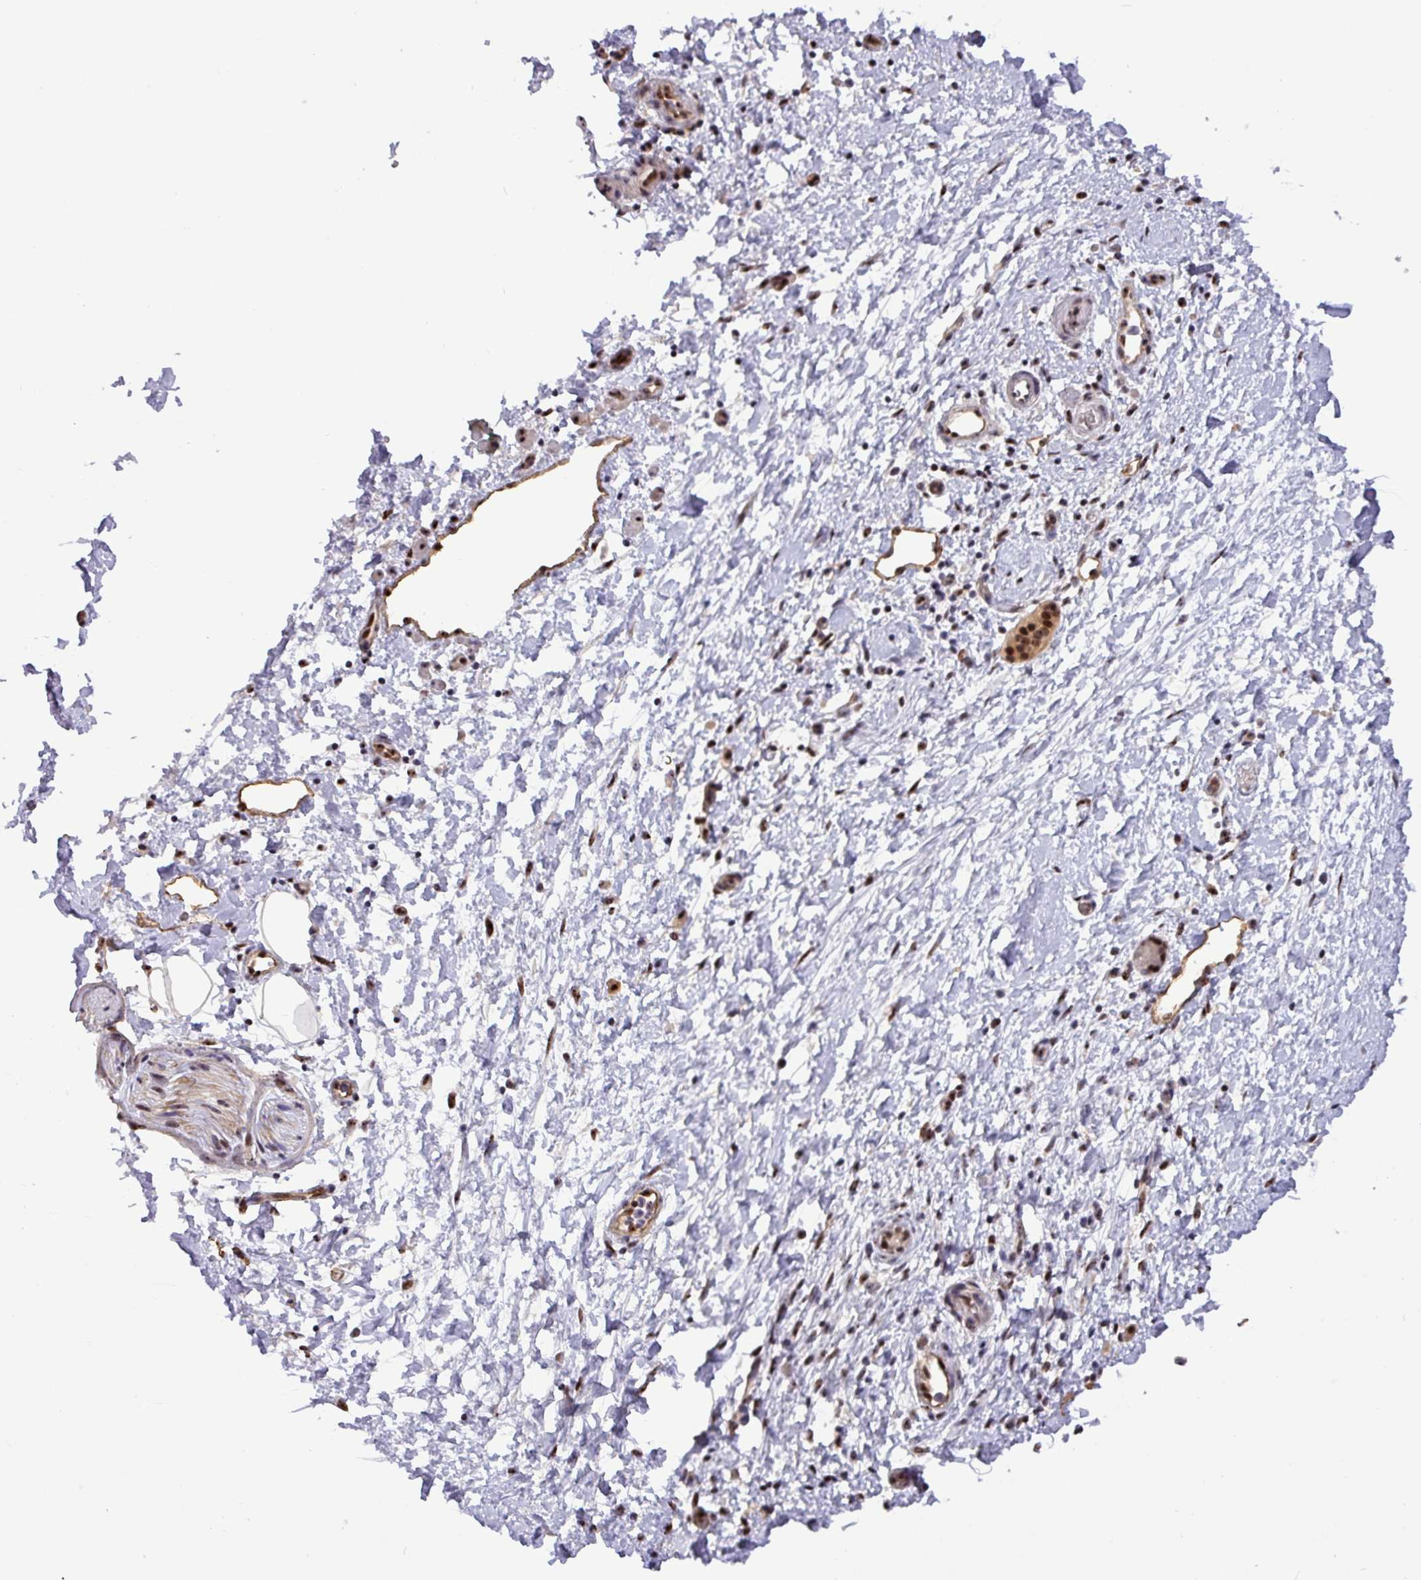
{"staining": {"intensity": "negative", "quantity": "none", "location": "none"}, "tissue": "adipose tissue", "cell_type": "Adipocytes", "image_type": "normal", "snomed": [{"axis": "morphology", "description": "Normal tissue, NOS"}, {"axis": "morphology", "description": "Adenocarcinoma, NOS"}, {"axis": "topography", "description": "Pancreas"}, {"axis": "topography", "description": "Peripheral nerve tissue"}], "caption": "Human adipose tissue stained for a protein using immunohistochemistry (IHC) reveals no staining in adipocytes.", "gene": "RRN3", "patient": {"sex": "female", "age": 77}}